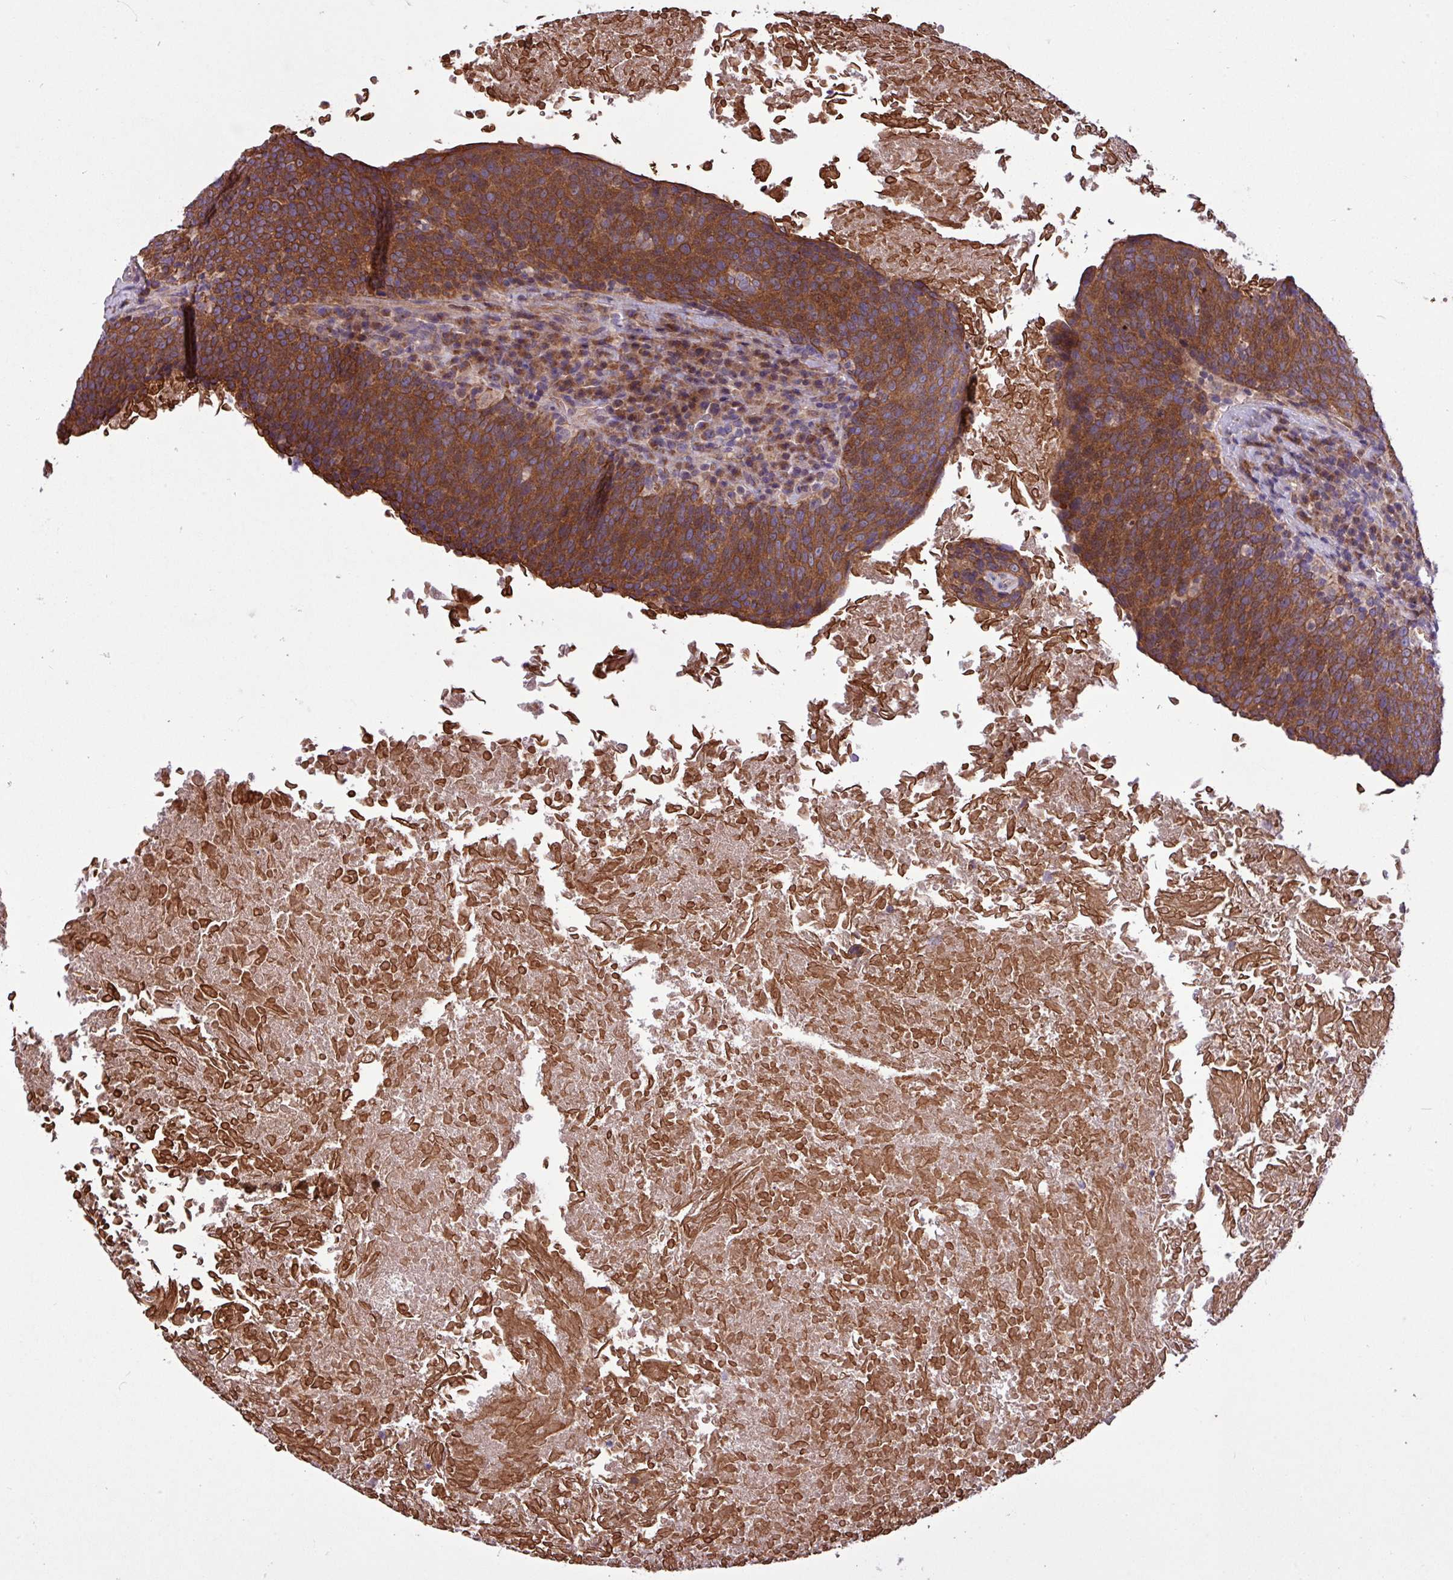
{"staining": {"intensity": "strong", "quantity": ">75%", "location": "cytoplasmic/membranous"}, "tissue": "head and neck cancer", "cell_type": "Tumor cells", "image_type": "cancer", "snomed": [{"axis": "morphology", "description": "Squamous cell carcinoma, NOS"}, {"axis": "morphology", "description": "Squamous cell carcinoma, metastatic, NOS"}, {"axis": "topography", "description": "Lymph node"}, {"axis": "topography", "description": "Head-Neck"}], "caption": "Immunohistochemical staining of human head and neck metastatic squamous cell carcinoma demonstrates strong cytoplasmic/membranous protein staining in approximately >75% of tumor cells. (Stains: DAB in brown, nuclei in blue, Microscopy: brightfield microscopy at high magnification).", "gene": "TIMM10B", "patient": {"sex": "male", "age": 62}}